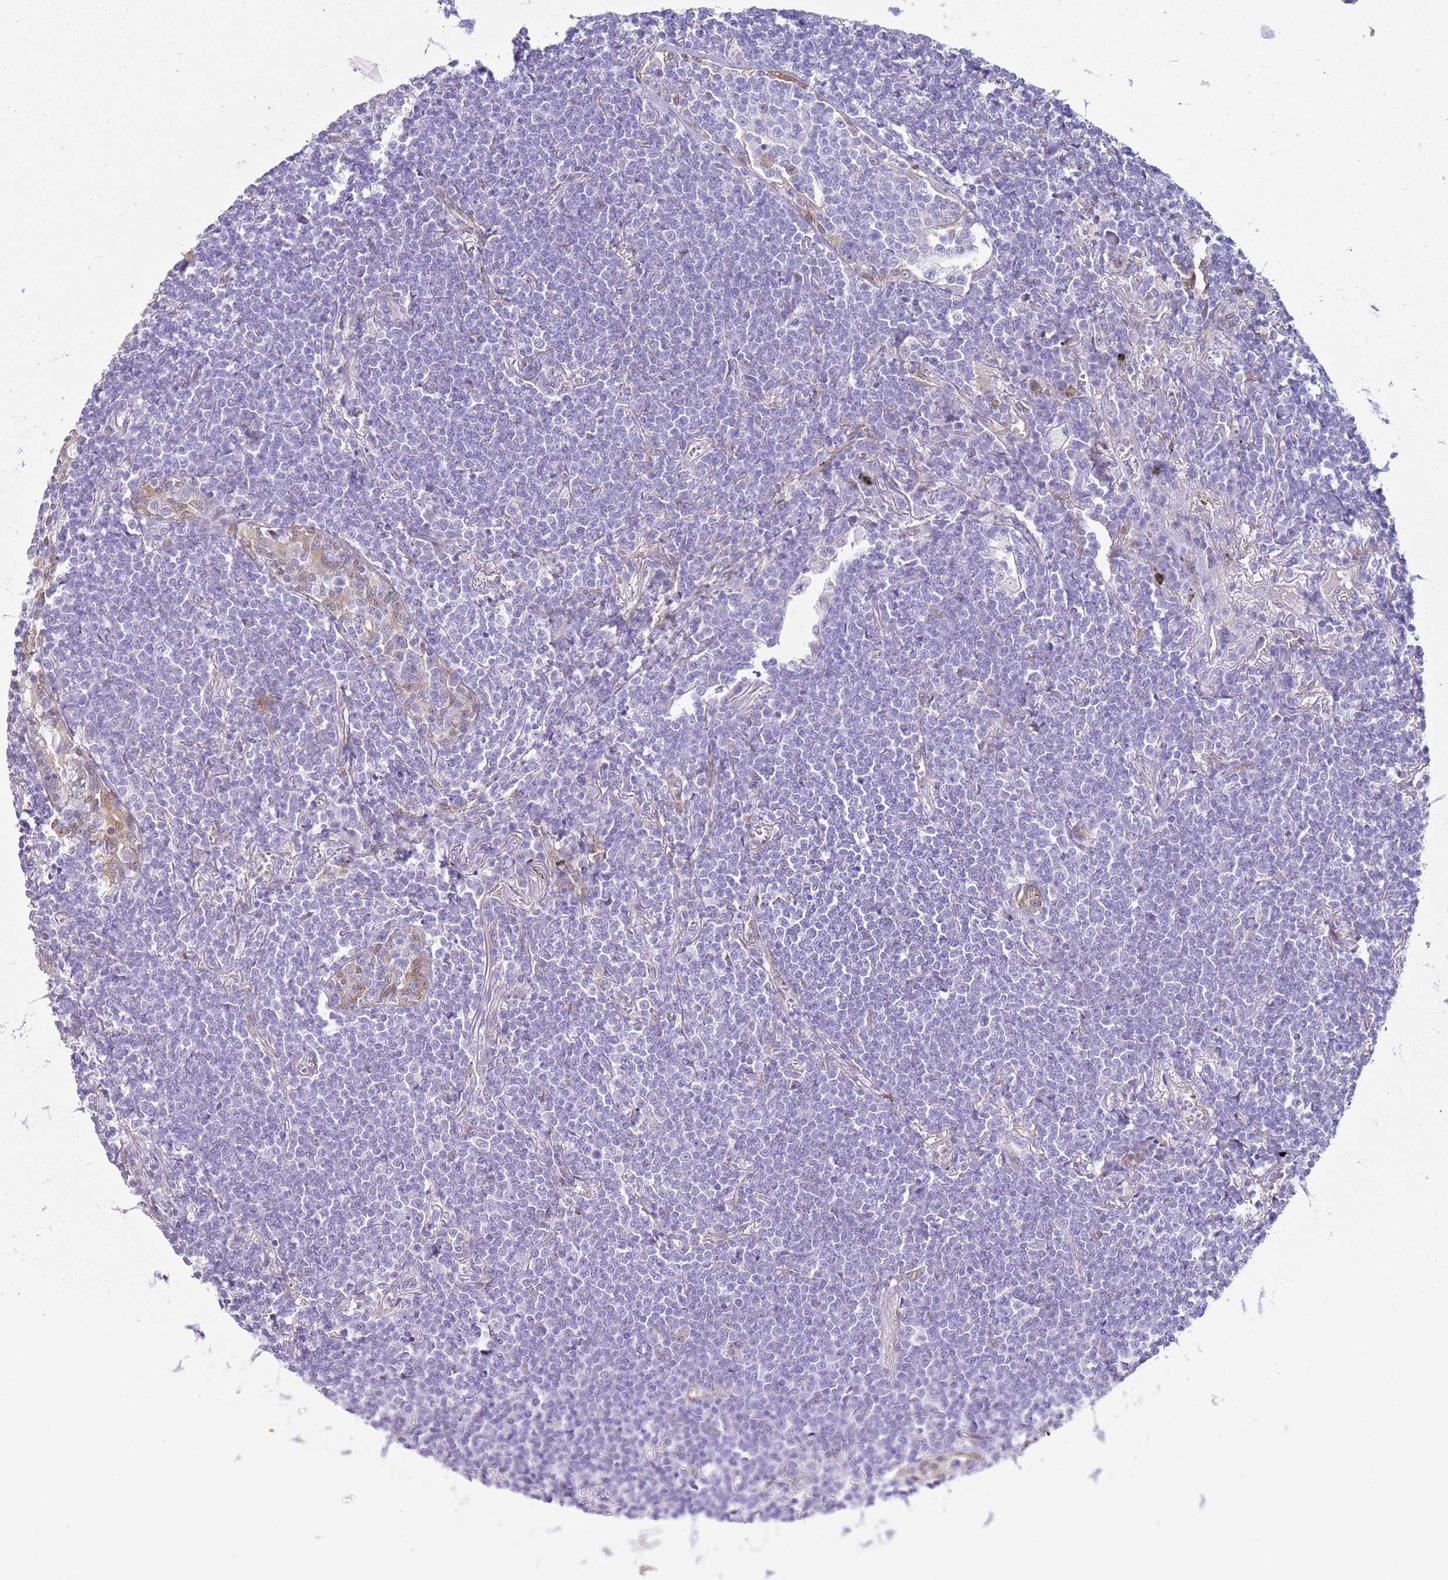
{"staining": {"intensity": "negative", "quantity": "none", "location": "none"}, "tissue": "lymphoma", "cell_type": "Tumor cells", "image_type": "cancer", "snomed": [{"axis": "morphology", "description": "Malignant lymphoma, non-Hodgkin's type, Low grade"}, {"axis": "topography", "description": "Lung"}], "caption": "Immunohistochemistry micrograph of malignant lymphoma, non-Hodgkin's type (low-grade) stained for a protein (brown), which reveals no expression in tumor cells.", "gene": "HSPB1", "patient": {"sex": "female", "age": 71}}